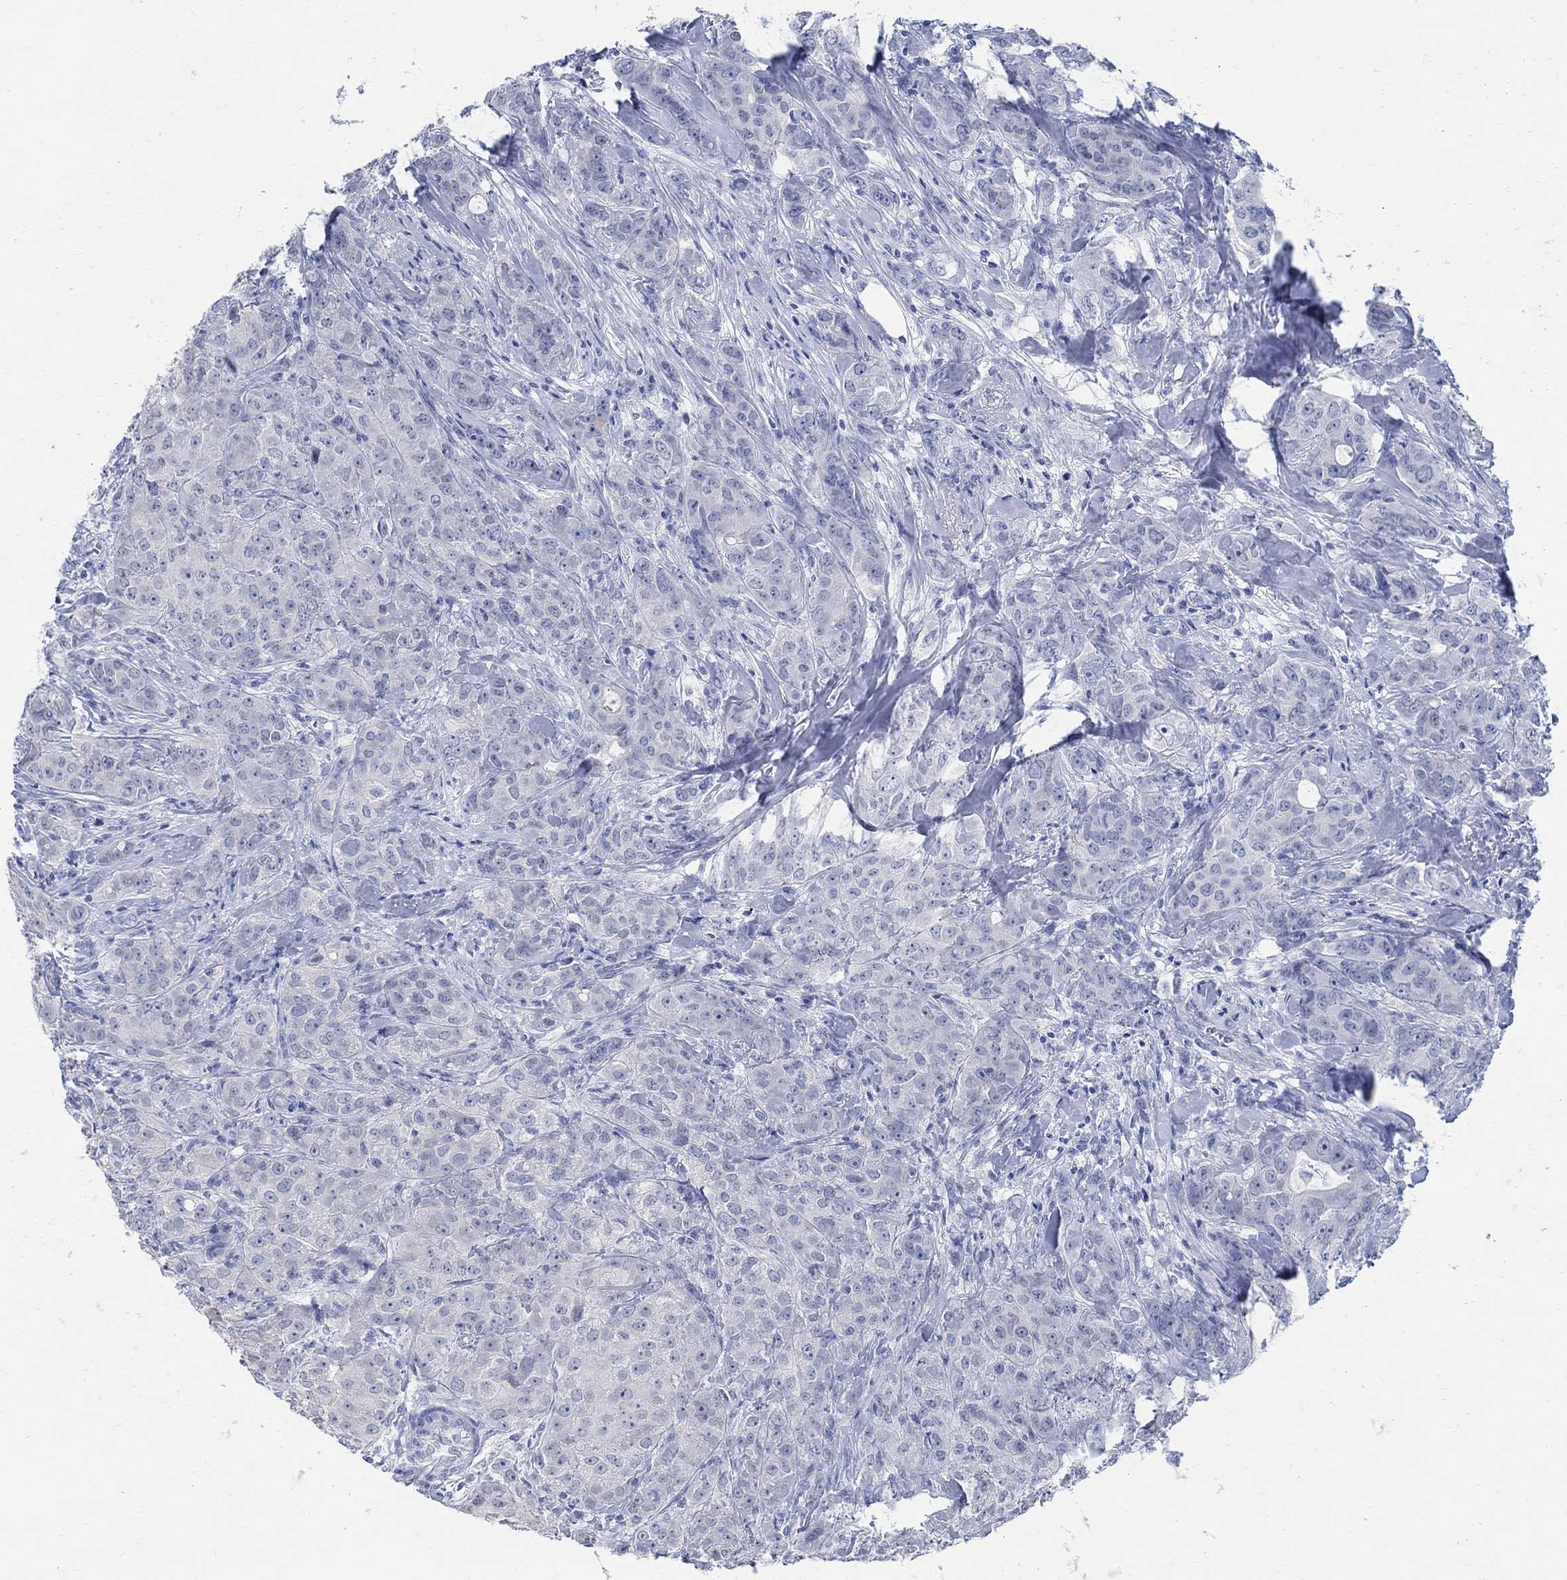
{"staining": {"intensity": "negative", "quantity": "none", "location": "none"}, "tissue": "breast cancer", "cell_type": "Tumor cells", "image_type": "cancer", "snomed": [{"axis": "morphology", "description": "Duct carcinoma"}, {"axis": "topography", "description": "Breast"}], "caption": "Tumor cells are negative for brown protein staining in breast cancer (intraductal carcinoma).", "gene": "CAMK2N1", "patient": {"sex": "female", "age": 43}}